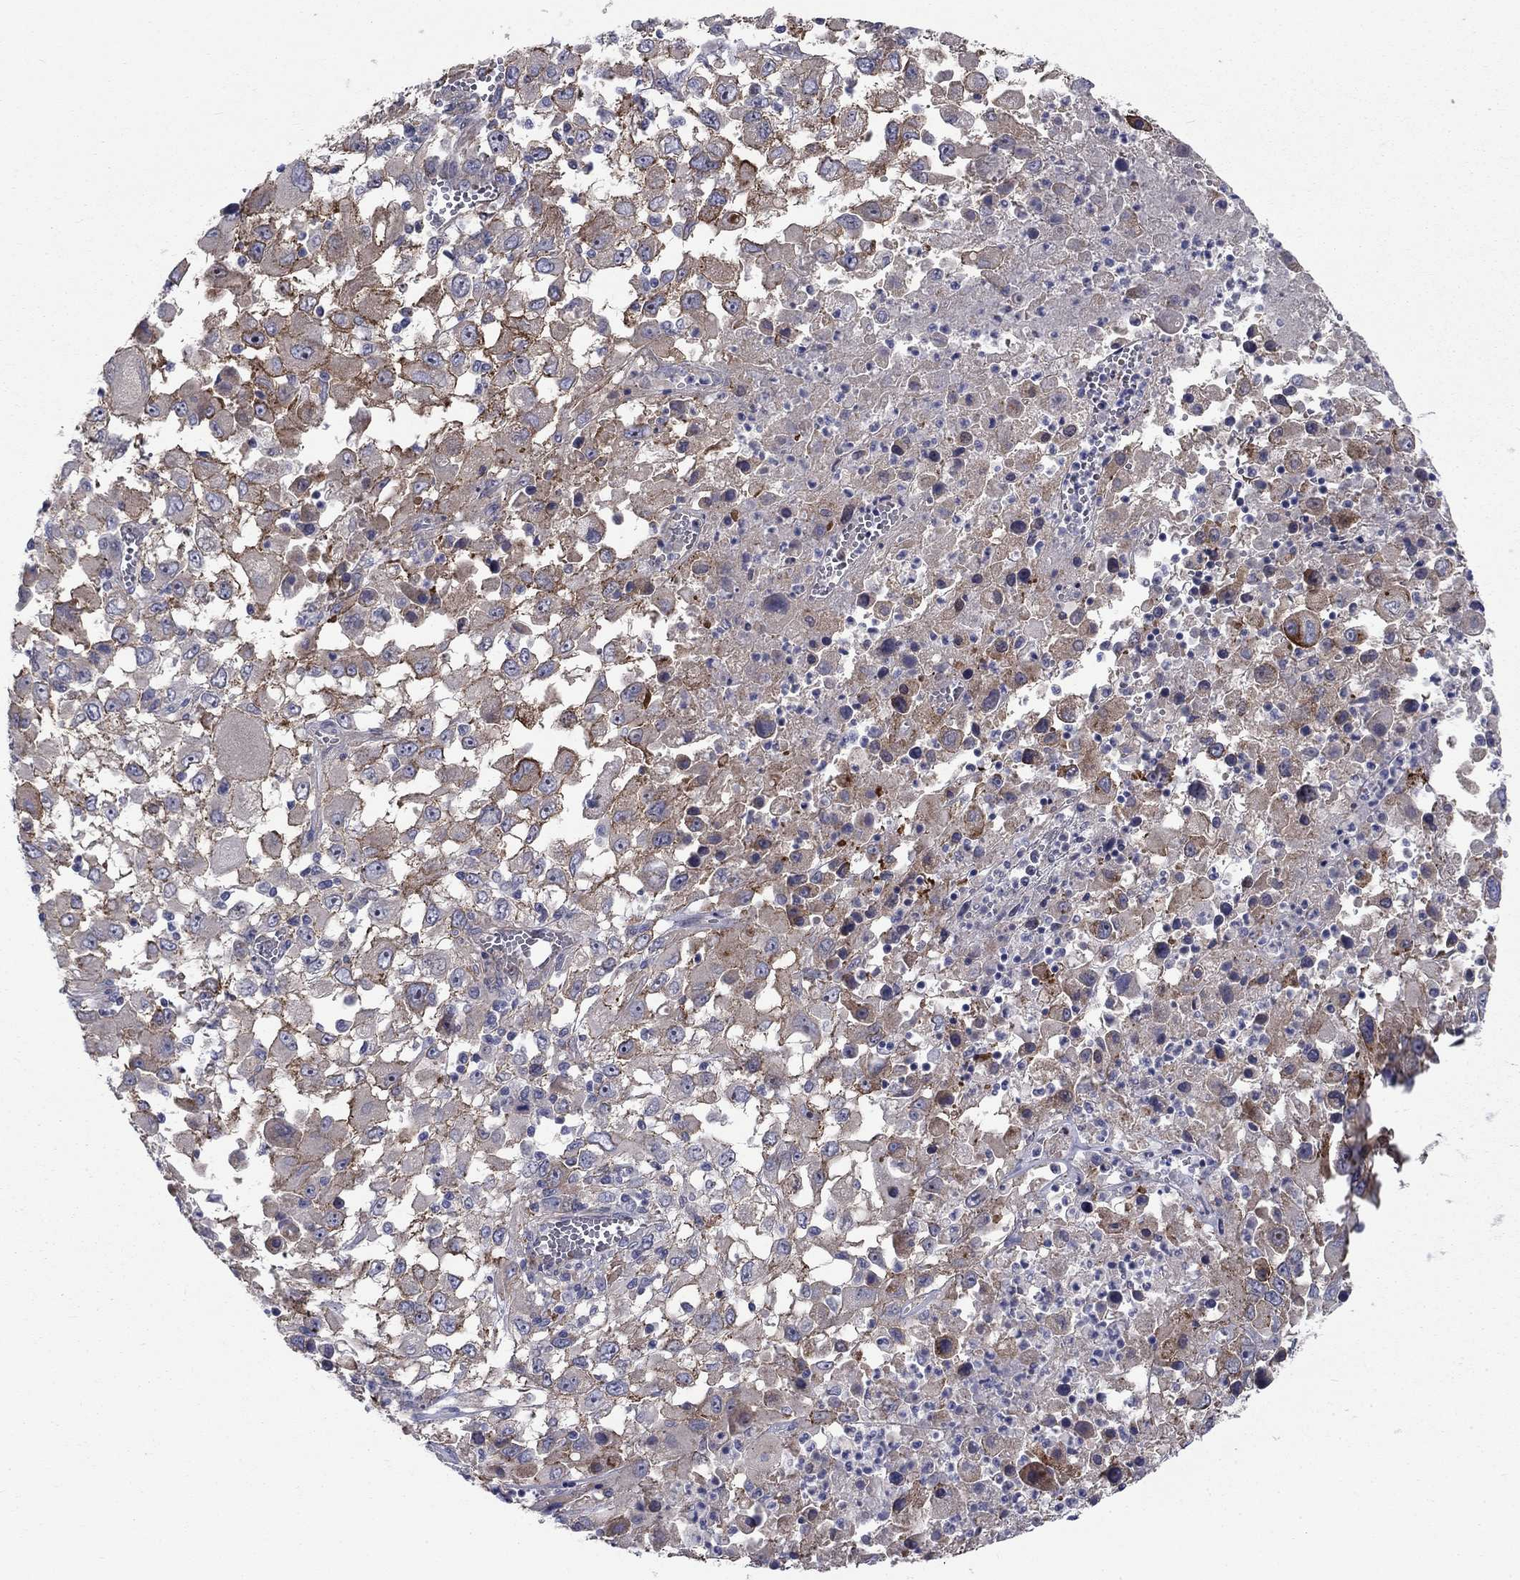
{"staining": {"intensity": "moderate", "quantity": "25%-75%", "location": "cytoplasmic/membranous"}, "tissue": "melanoma", "cell_type": "Tumor cells", "image_type": "cancer", "snomed": [{"axis": "morphology", "description": "Malignant melanoma, Metastatic site"}, {"axis": "topography", "description": "Soft tissue"}], "caption": "Malignant melanoma (metastatic site) stained with a brown dye displays moderate cytoplasmic/membranous positive positivity in about 25%-75% of tumor cells.", "gene": "SLC1A1", "patient": {"sex": "male", "age": 50}}